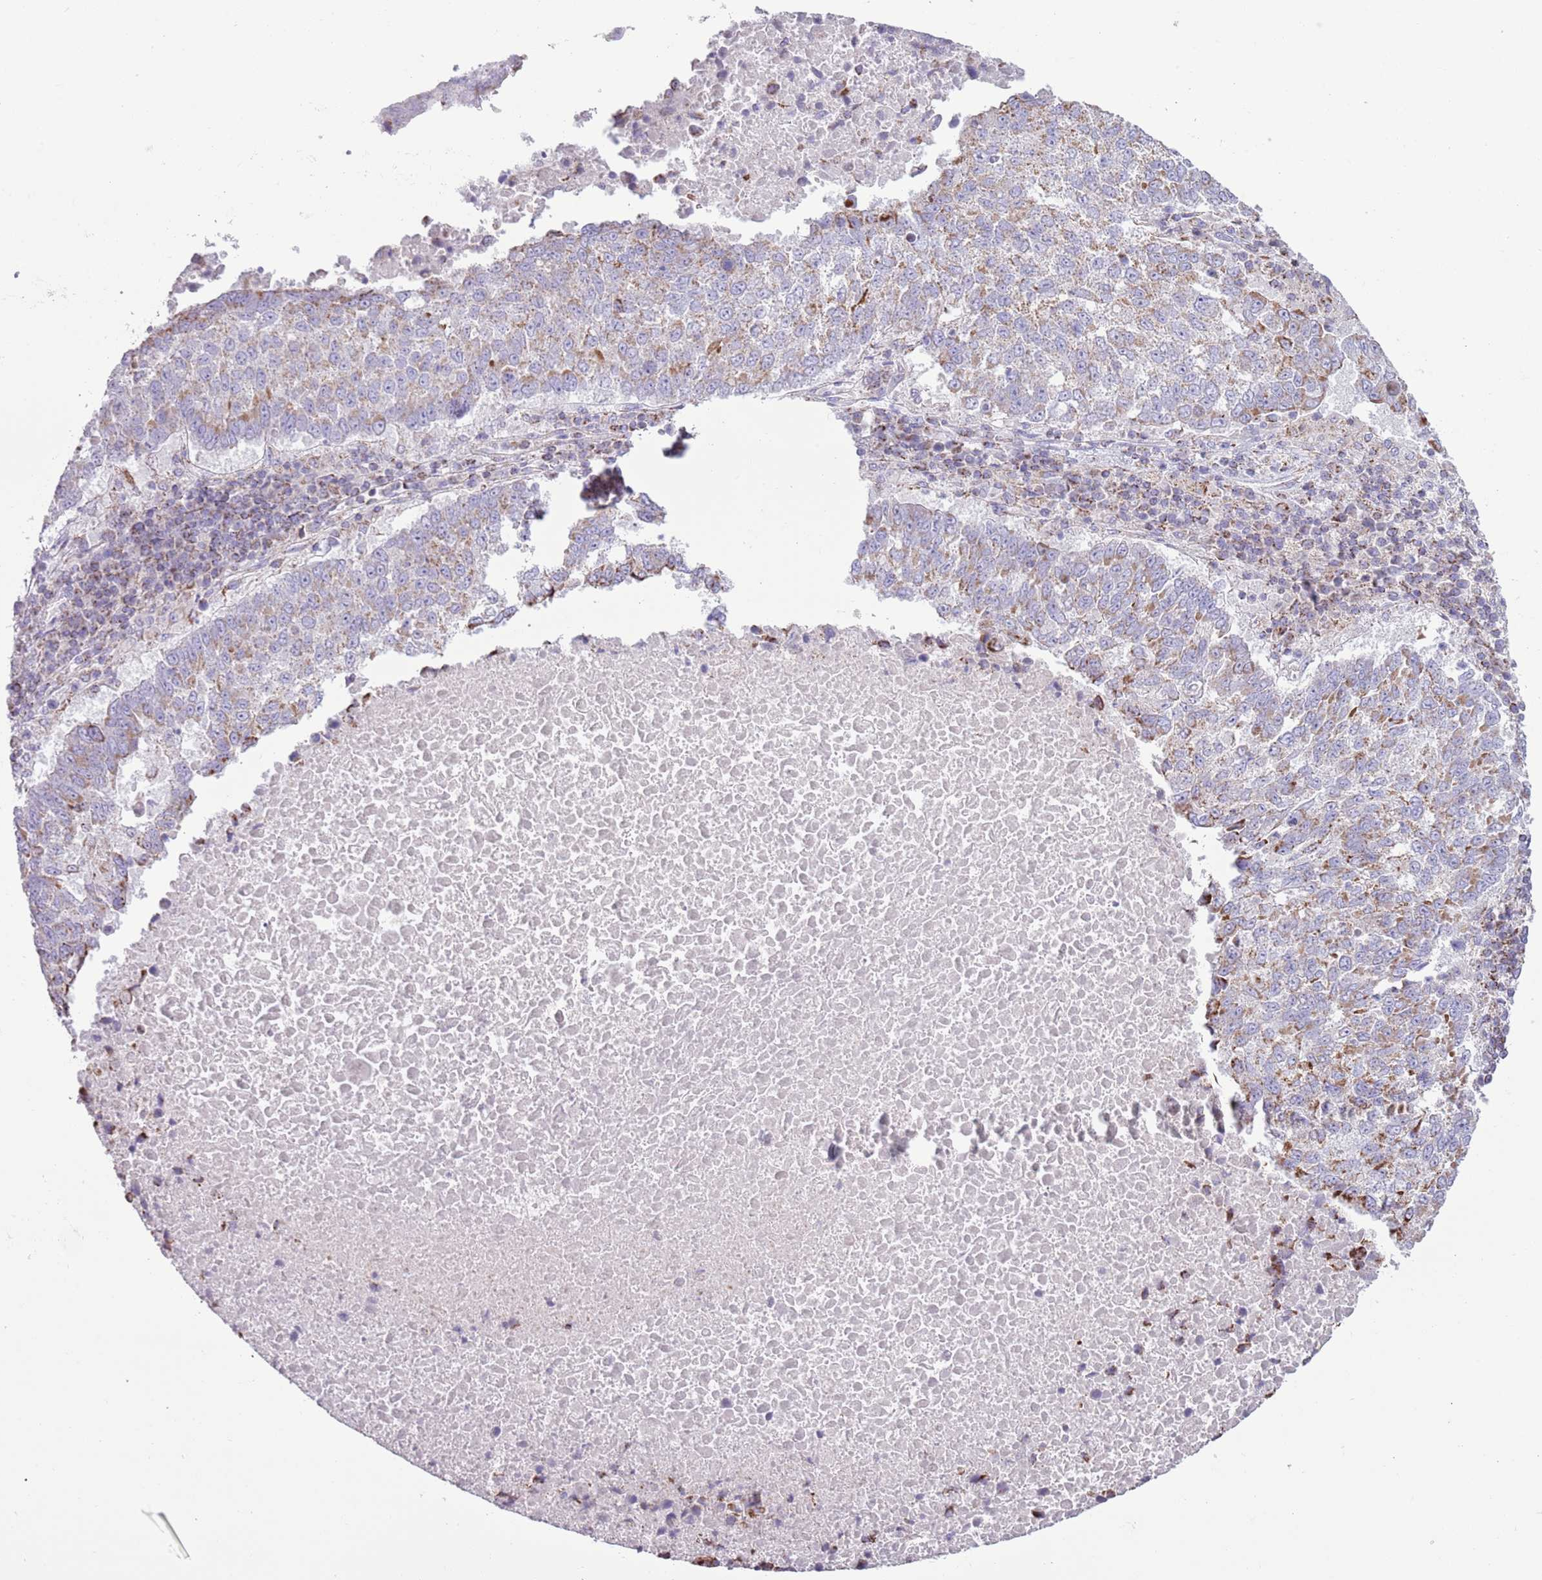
{"staining": {"intensity": "moderate", "quantity": "25%-75%", "location": "cytoplasmic/membranous"}, "tissue": "lung cancer", "cell_type": "Tumor cells", "image_type": "cancer", "snomed": [{"axis": "morphology", "description": "Squamous cell carcinoma, NOS"}, {"axis": "topography", "description": "Lung"}], "caption": "Lung cancer (squamous cell carcinoma) stained with a protein marker exhibits moderate staining in tumor cells.", "gene": "ATP6V1B1", "patient": {"sex": "male", "age": 73}}